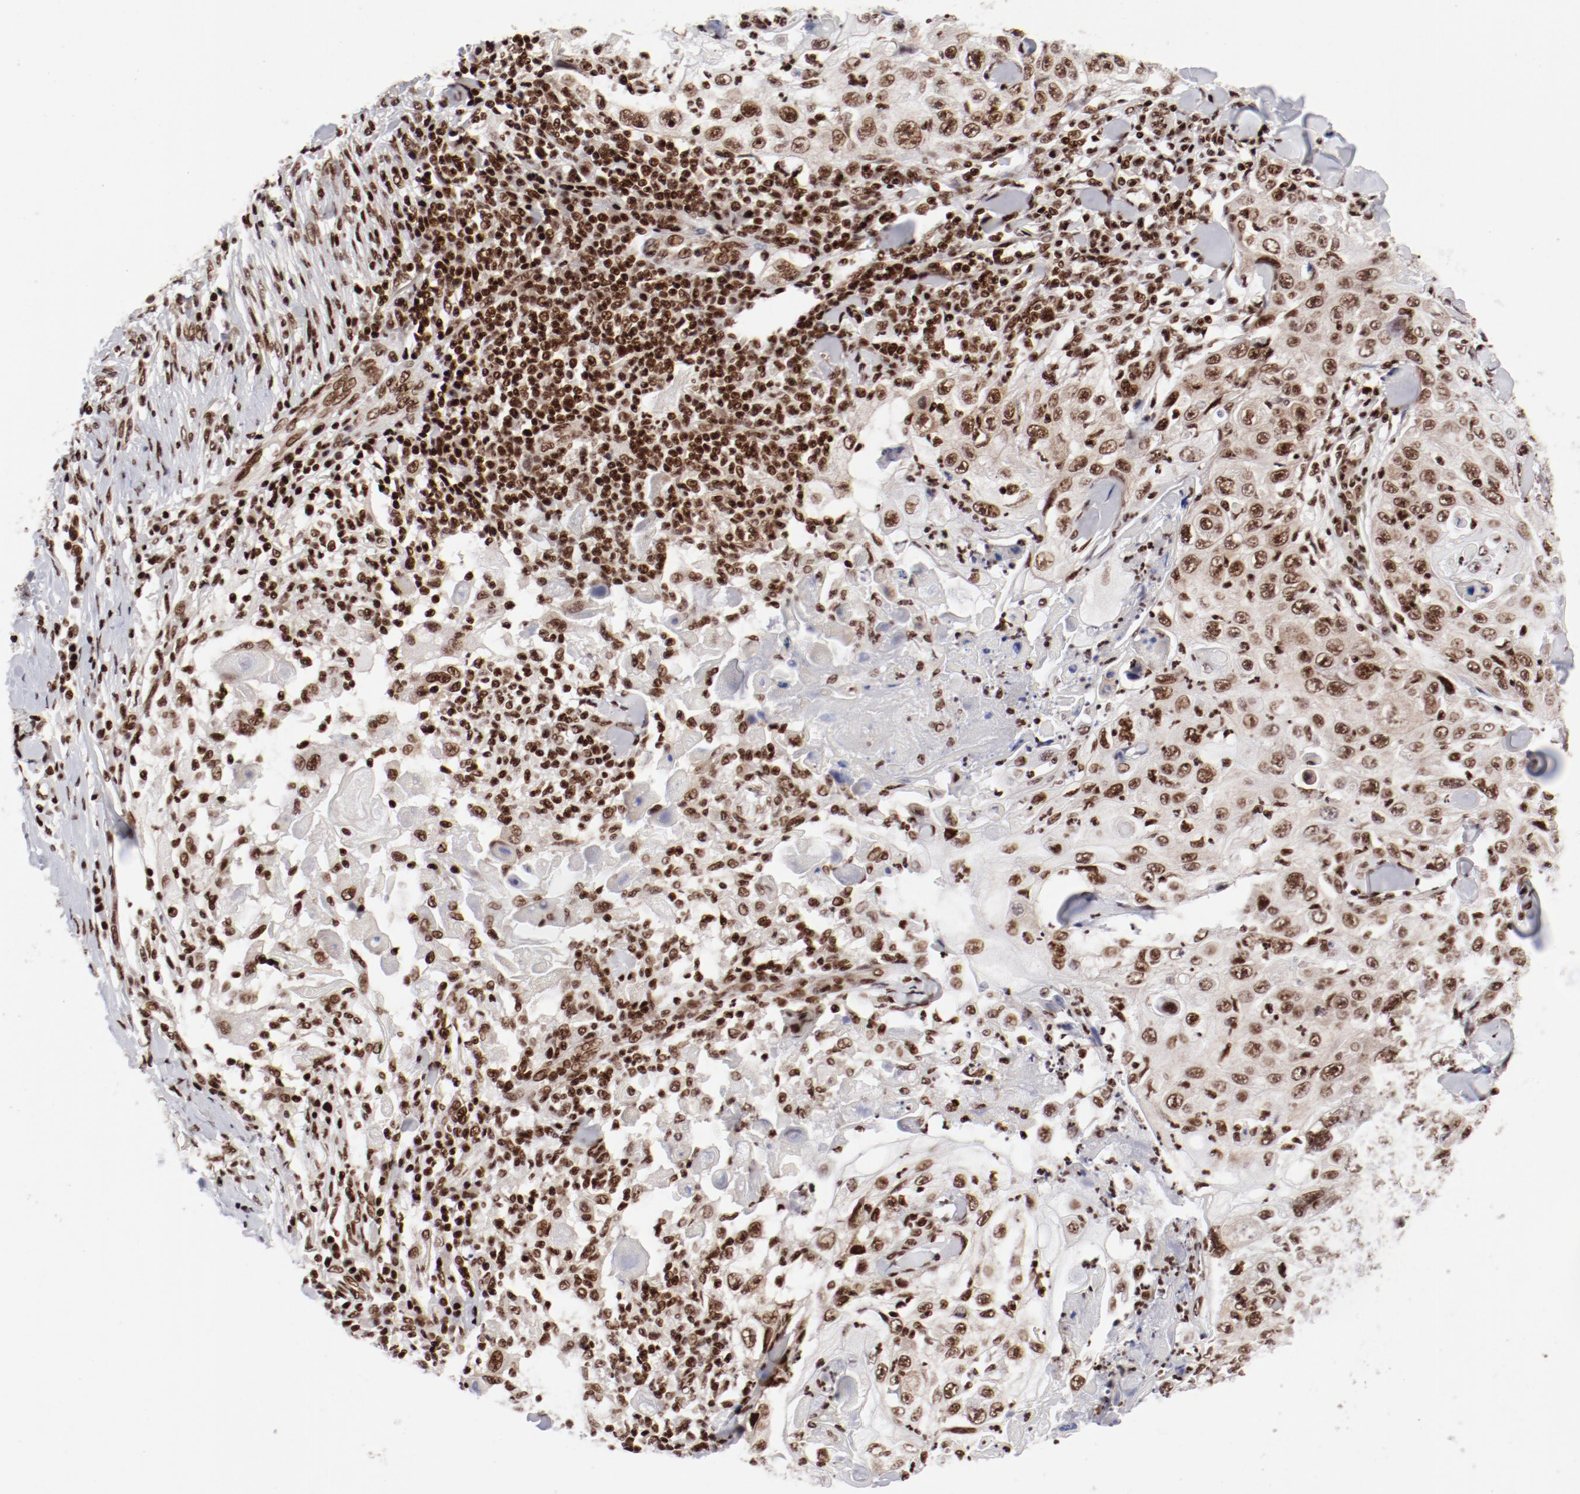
{"staining": {"intensity": "strong", "quantity": ">75%", "location": "nuclear"}, "tissue": "skin cancer", "cell_type": "Tumor cells", "image_type": "cancer", "snomed": [{"axis": "morphology", "description": "Squamous cell carcinoma, NOS"}, {"axis": "topography", "description": "Skin"}], "caption": "An immunohistochemistry histopathology image of tumor tissue is shown. Protein staining in brown highlights strong nuclear positivity in squamous cell carcinoma (skin) within tumor cells.", "gene": "NFYB", "patient": {"sex": "male", "age": 86}}